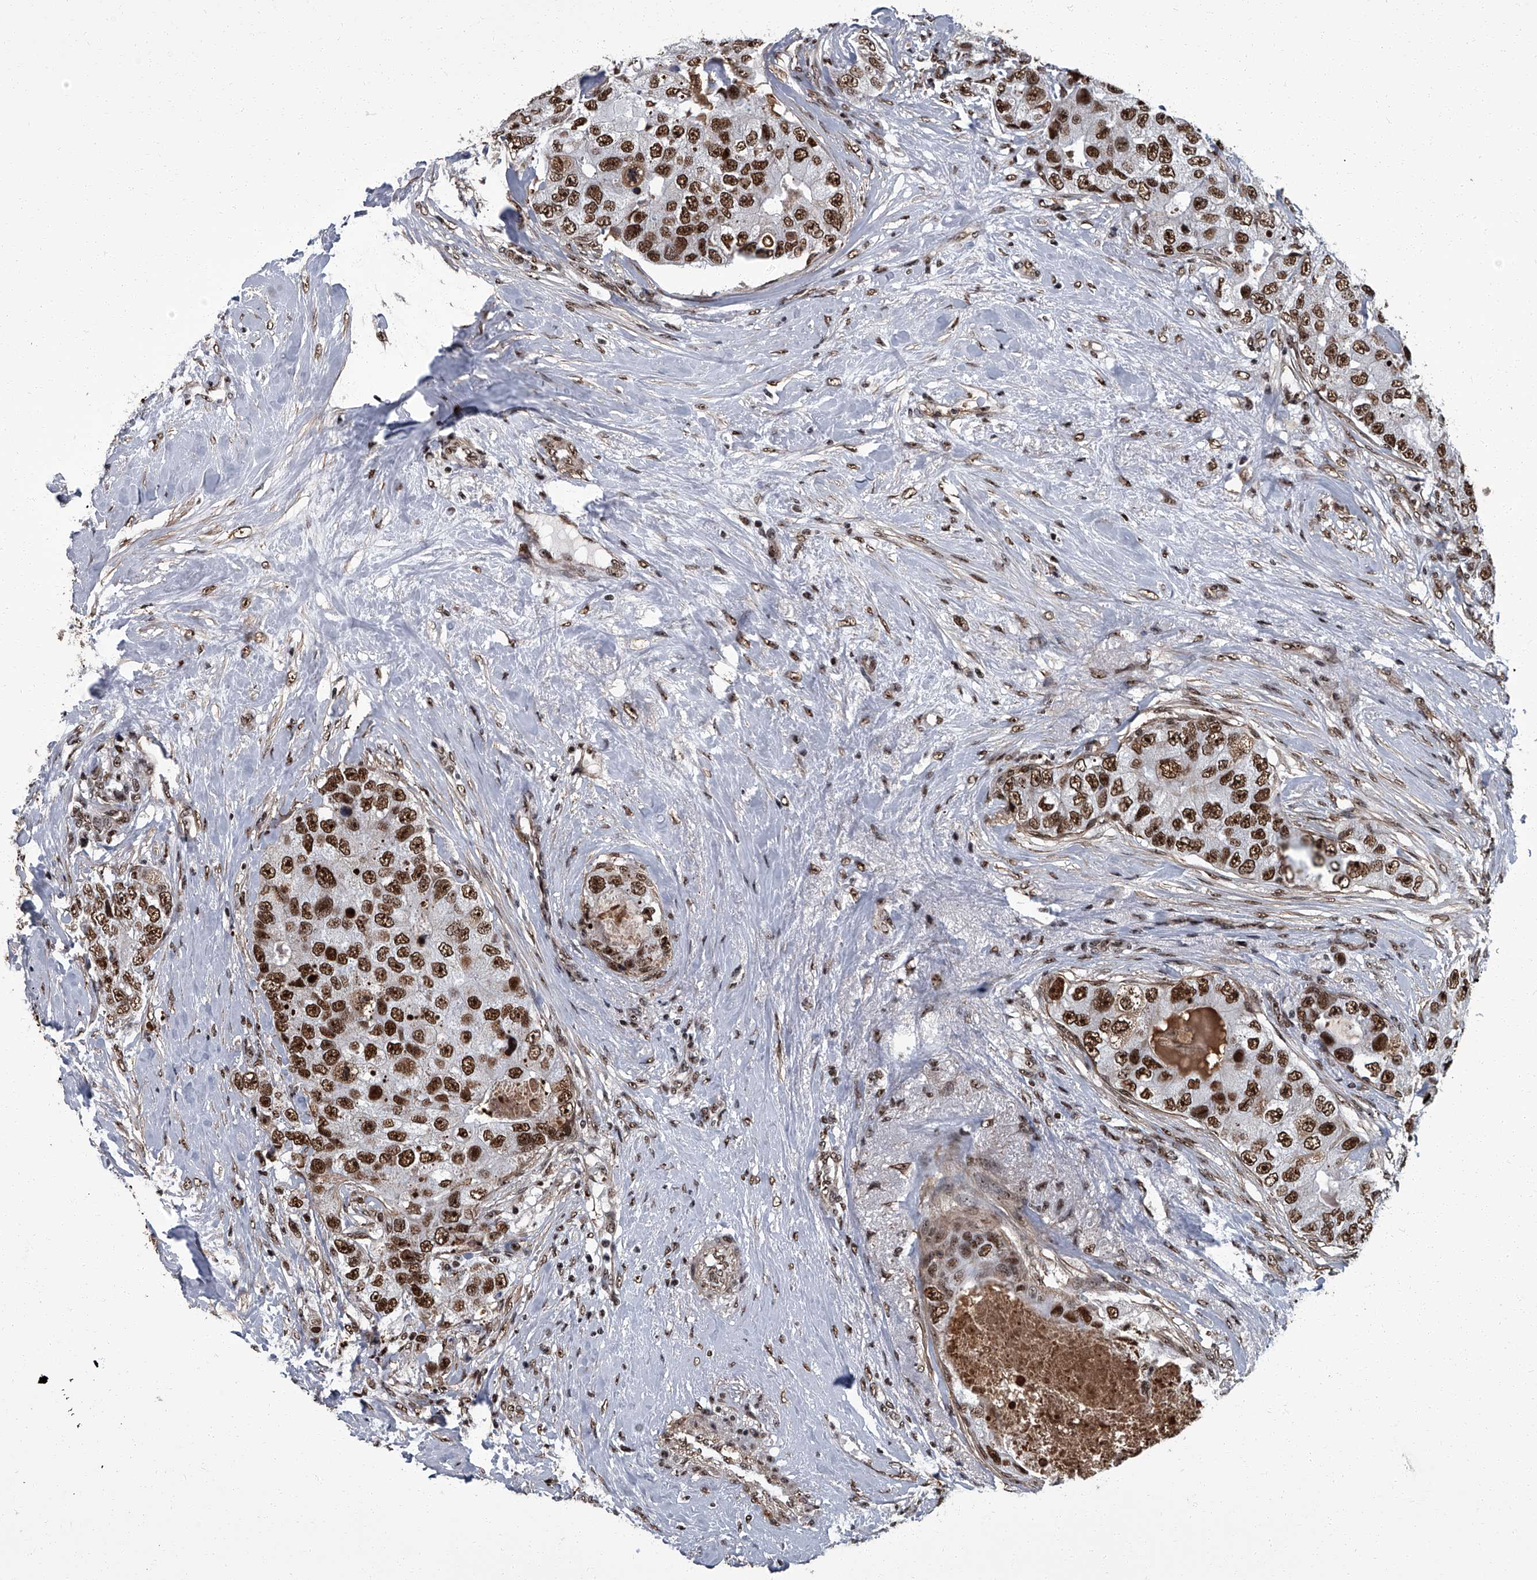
{"staining": {"intensity": "strong", "quantity": ">75%", "location": "nuclear"}, "tissue": "breast cancer", "cell_type": "Tumor cells", "image_type": "cancer", "snomed": [{"axis": "morphology", "description": "Duct carcinoma"}, {"axis": "topography", "description": "Breast"}], "caption": "Intraductal carcinoma (breast) stained with a brown dye exhibits strong nuclear positive staining in about >75% of tumor cells.", "gene": "ZNF518B", "patient": {"sex": "female", "age": 62}}